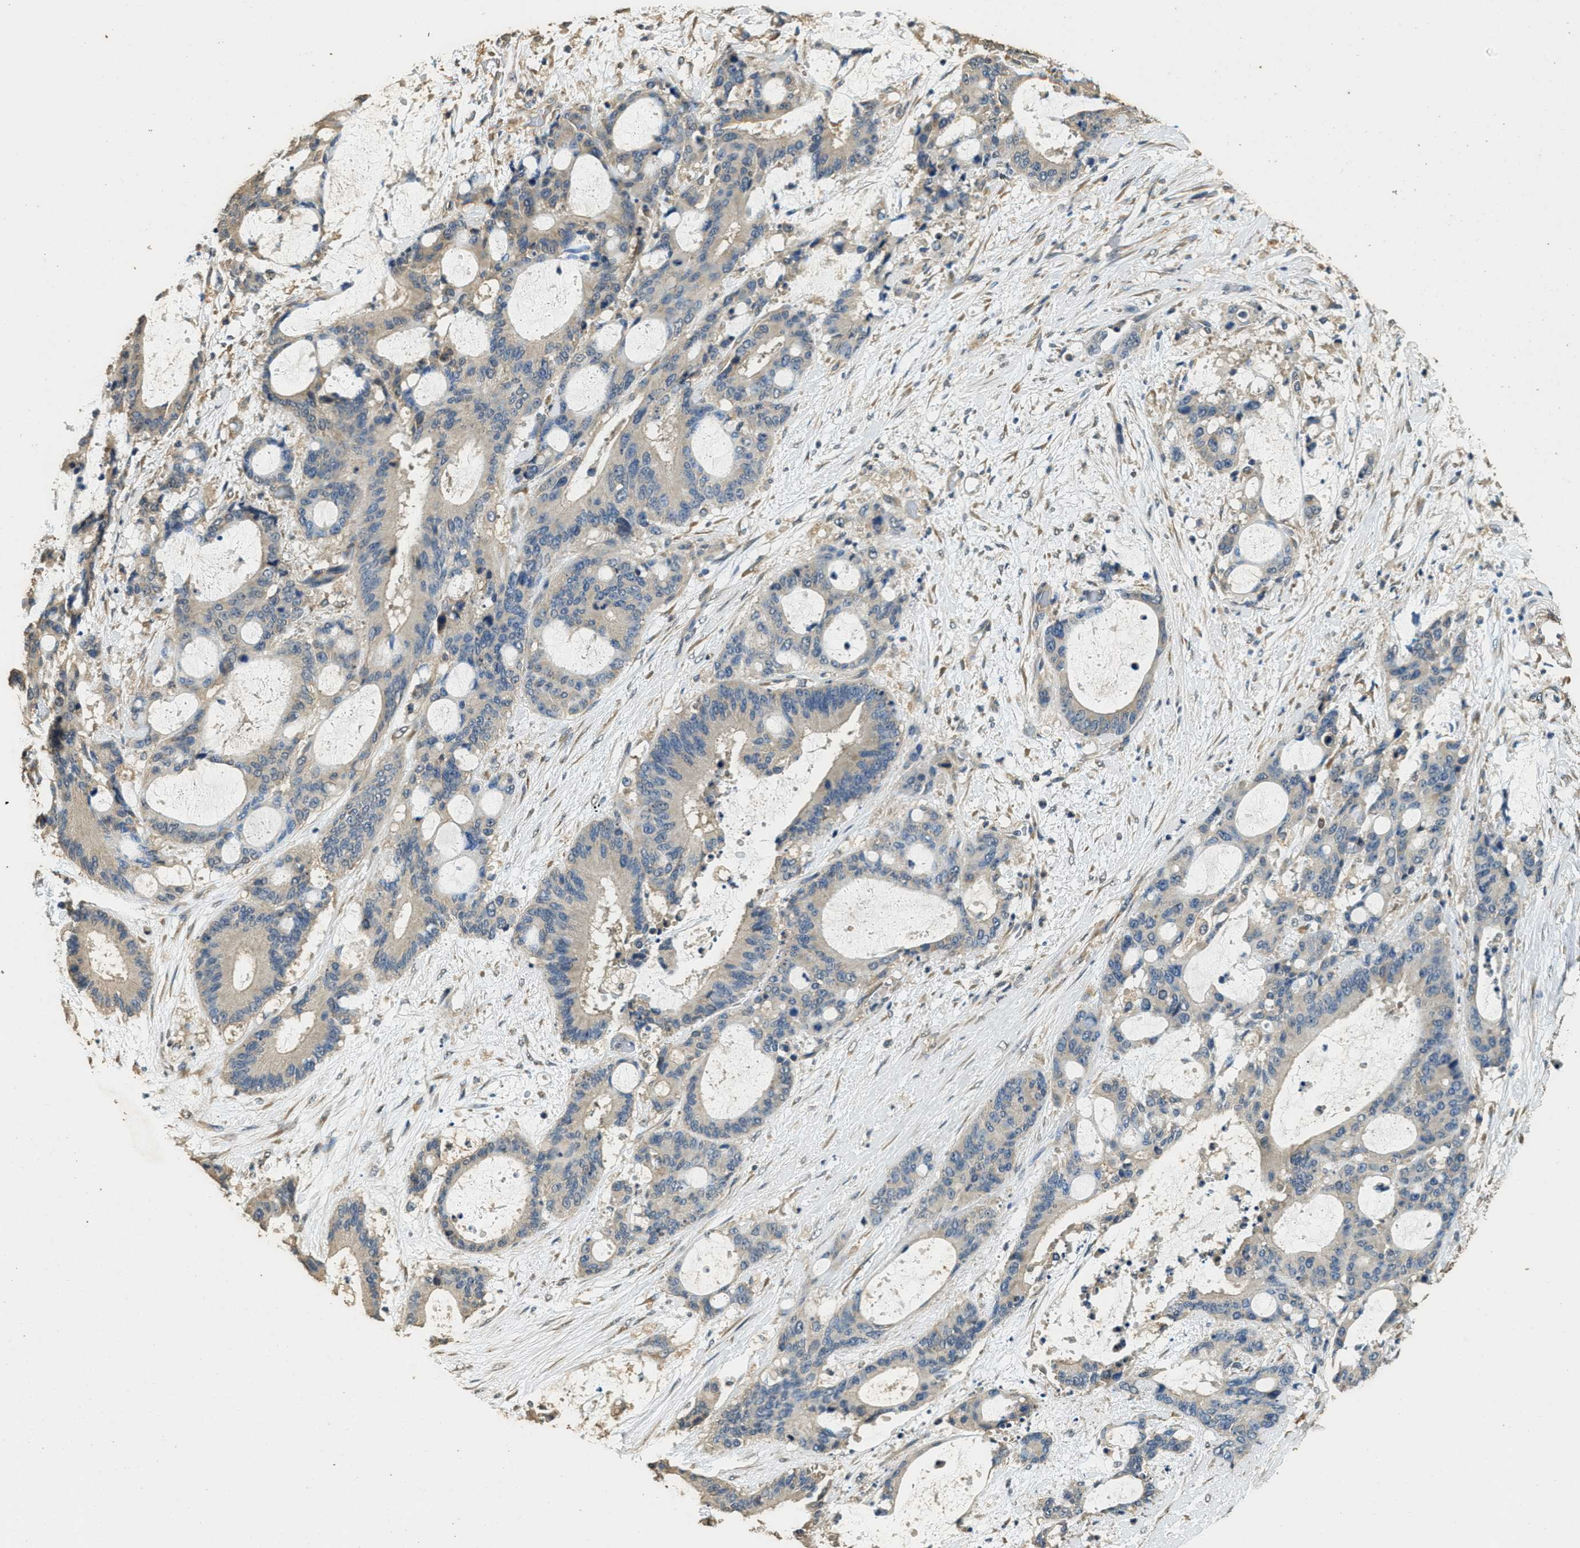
{"staining": {"intensity": "negative", "quantity": "none", "location": "none"}, "tissue": "liver cancer", "cell_type": "Tumor cells", "image_type": "cancer", "snomed": [{"axis": "morphology", "description": "Cholangiocarcinoma"}, {"axis": "topography", "description": "Liver"}], "caption": "DAB (3,3'-diaminobenzidine) immunohistochemical staining of human liver cholangiocarcinoma shows no significant staining in tumor cells. (DAB IHC with hematoxylin counter stain).", "gene": "RAB6B", "patient": {"sex": "female", "age": 73}}